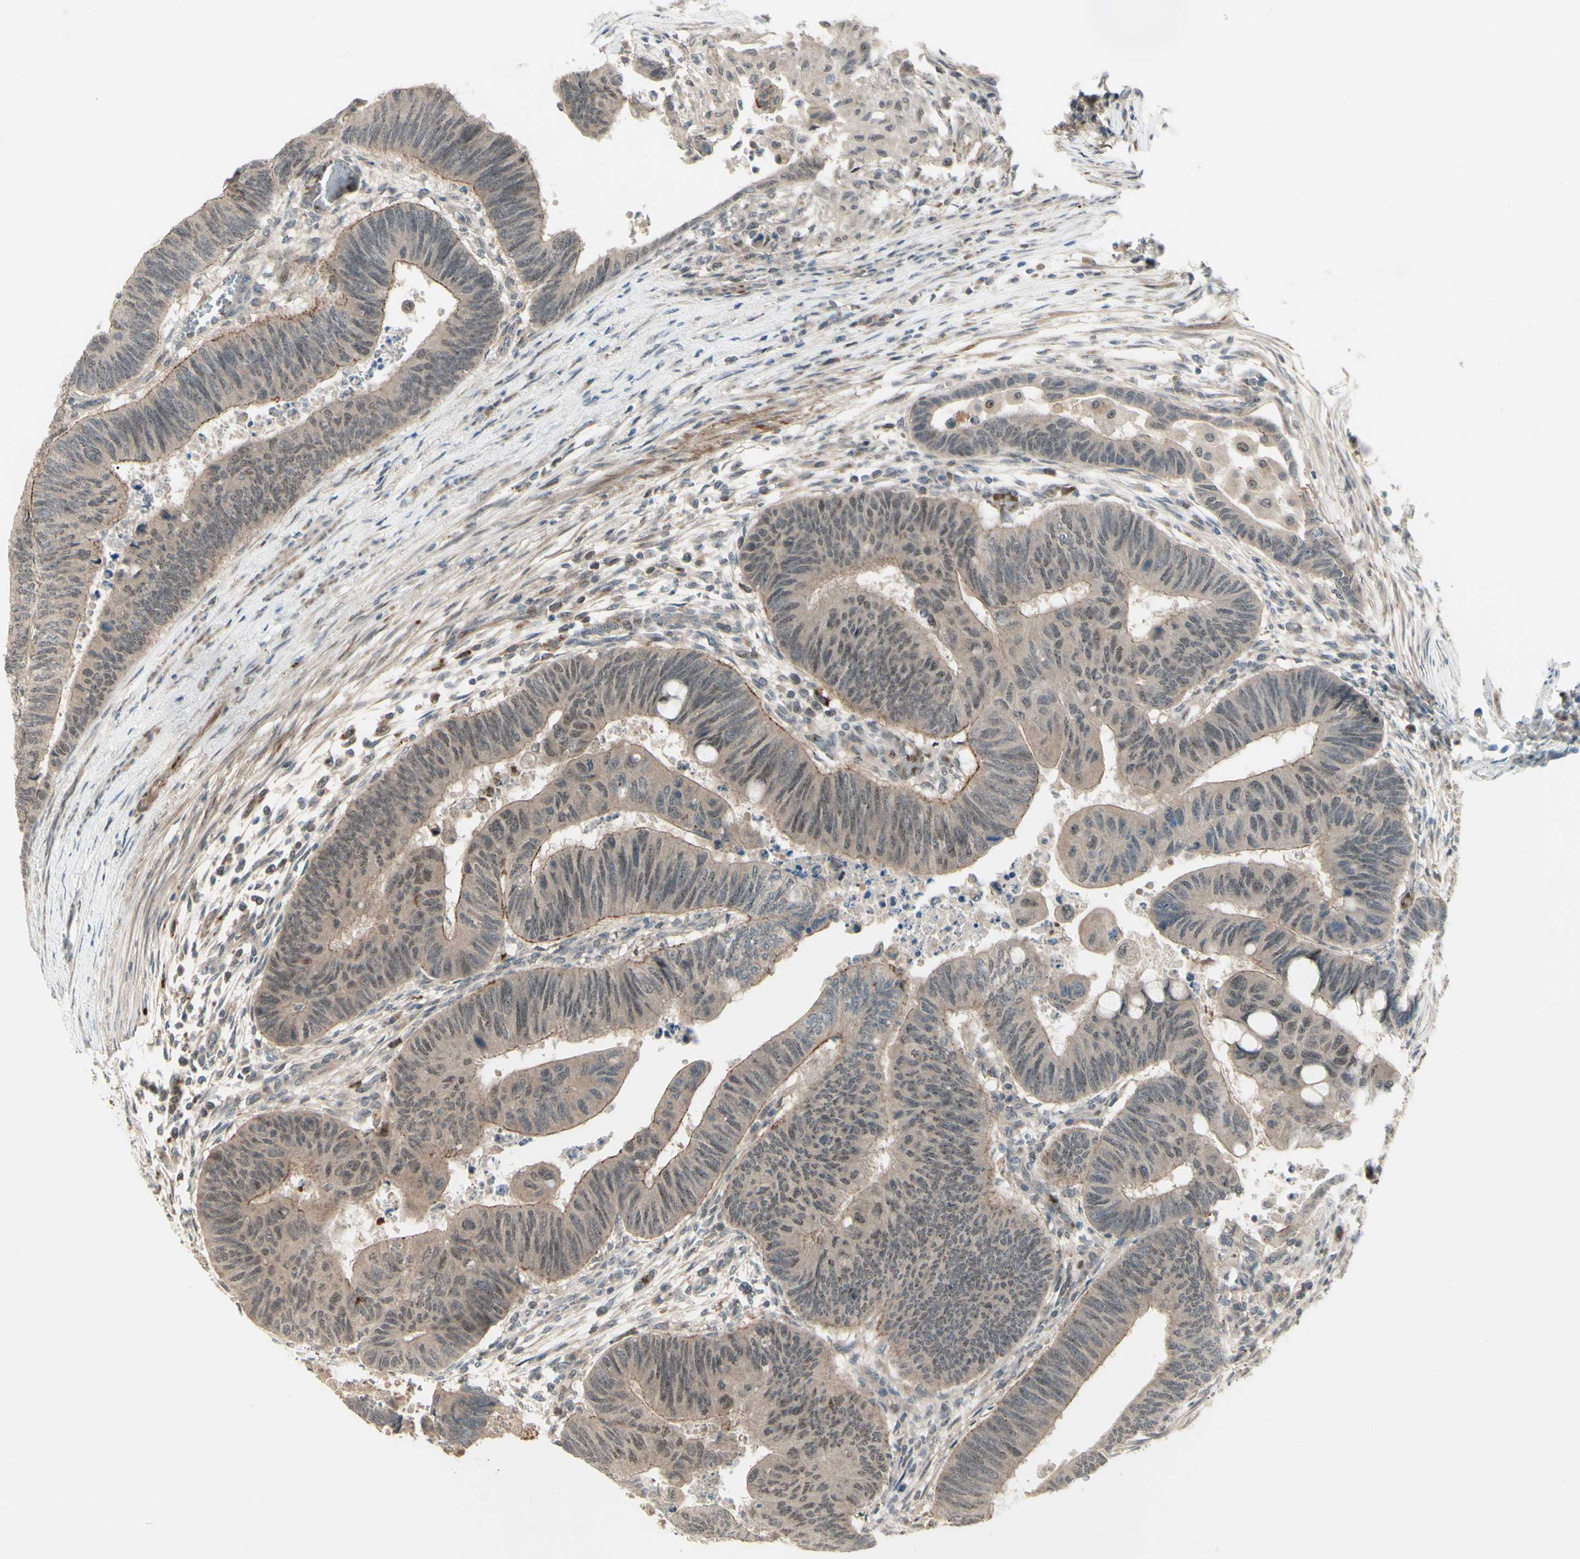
{"staining": {"intensity": "weak", "quantity": ">75%", "location": "cytoplasmic/membranous"}, "tissue": "colorectal cancer", "cell_type": "Tumor cells", "image_type": "cancer", "snomed": [{"axis": "morphology", "description": "Normal tissue, NOS"}, {"axis": "morphology", "description": "Adenocarcinoma, NOS"}, {"axis": "topography", "description": "Rectum"}, {"axis": "topography", "description": "Peripheral nerve tissue"}], "caption": "Immunohistochemical staining of human colorectal cancer demonstrates low levels of weak cytoplasmic/membranous positivity in approximately >75% of tumor cells.", "gene": "MLF2", "patient": {"sex": "male", "age": 92}}